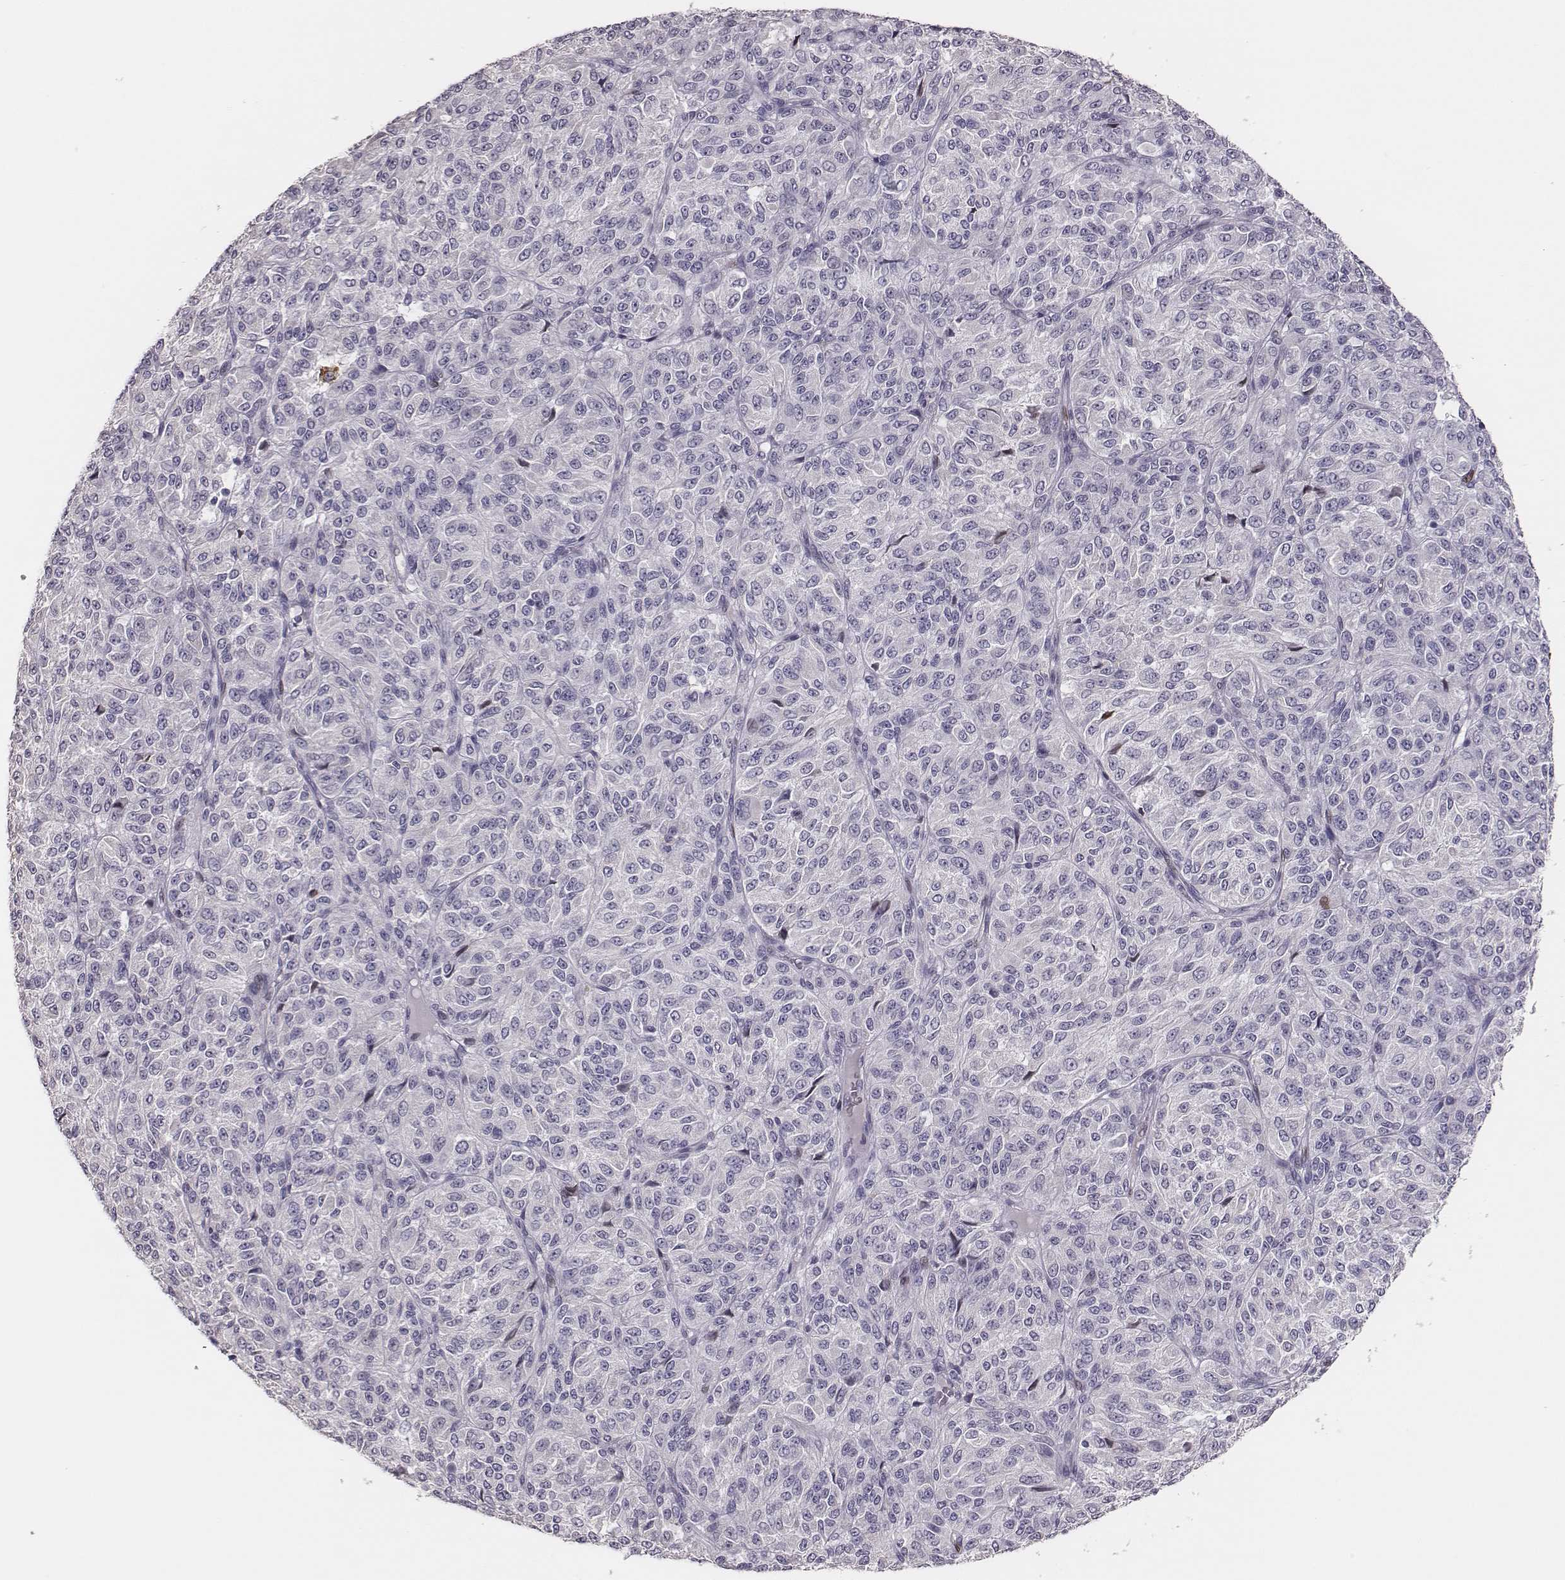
{"staining": {"intensity": "negative", "quantity": "none", "location": "none"}, "tissue": "melanoma", "cell_type": "Tumor cells", "image_type": "cancer", "snomed": [{"axis": "morphology", "description": "Malignant melanoma, Metastatic site"}, {"axis": "topography", "description": "Brain"}], "caption": "DAB immunohistochemical staining of melanoma reveals no significant staining in tumor cells.", "gene": "ADGRF4", "patient": {"sex": "female", "age": 56}}